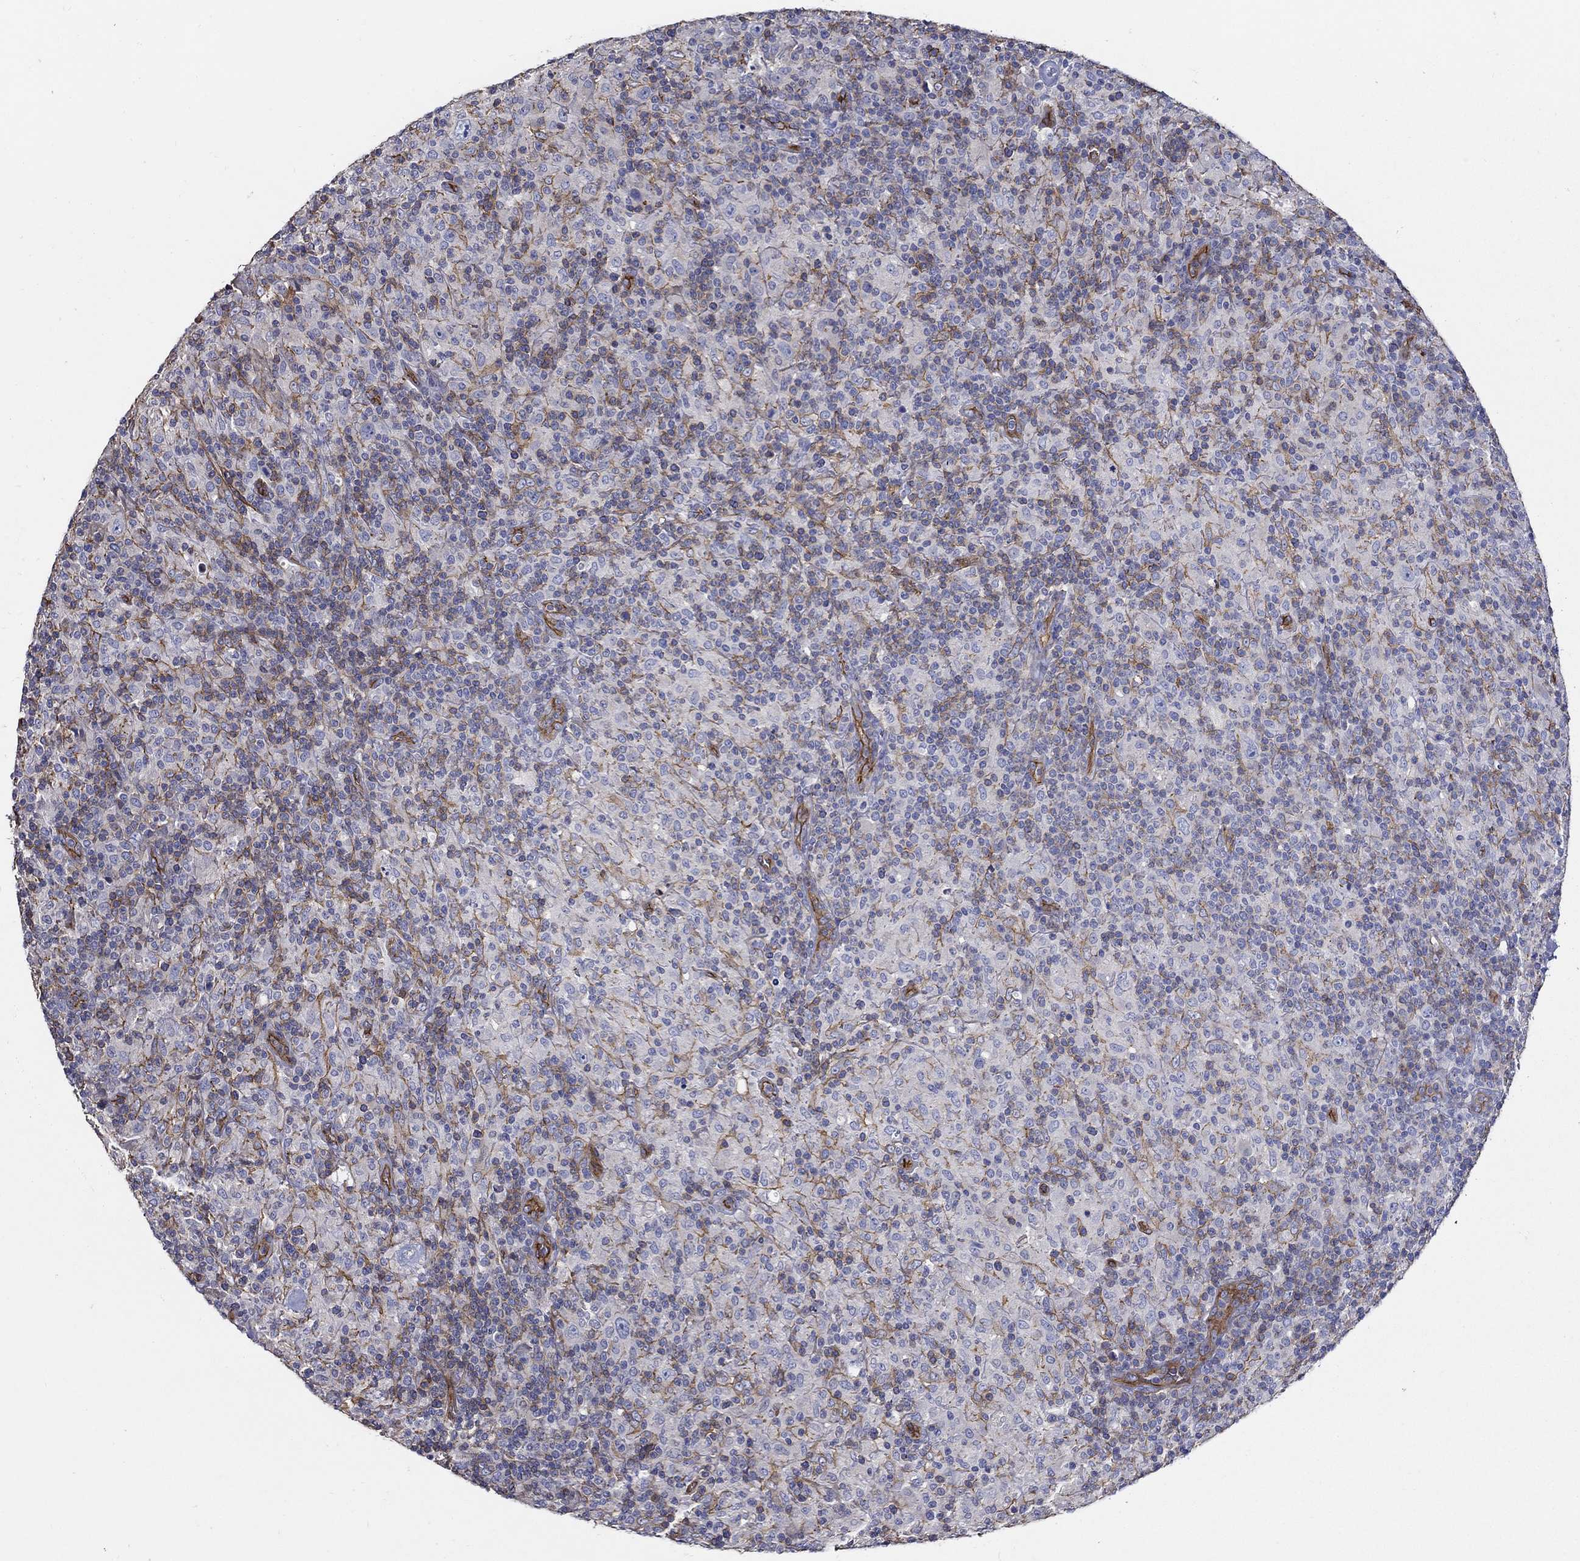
{"staining": {"intensity": "negative", "quantity": "none", "location": "none"}, "tissue": "lymphoma", "cell_type": "Tumor cells", "image_type": "cancer", "snomed": [{"axis": "morphology", "description": "Hodgkin's disease, NOS"}, {"axis": "topography", "description": "Lymph node"}], "caption": "Tumor cells show no significant positivity in Hodgkin's disease.", "gene": "APBB3", "patient": {"sex": "male", "age": 70}}